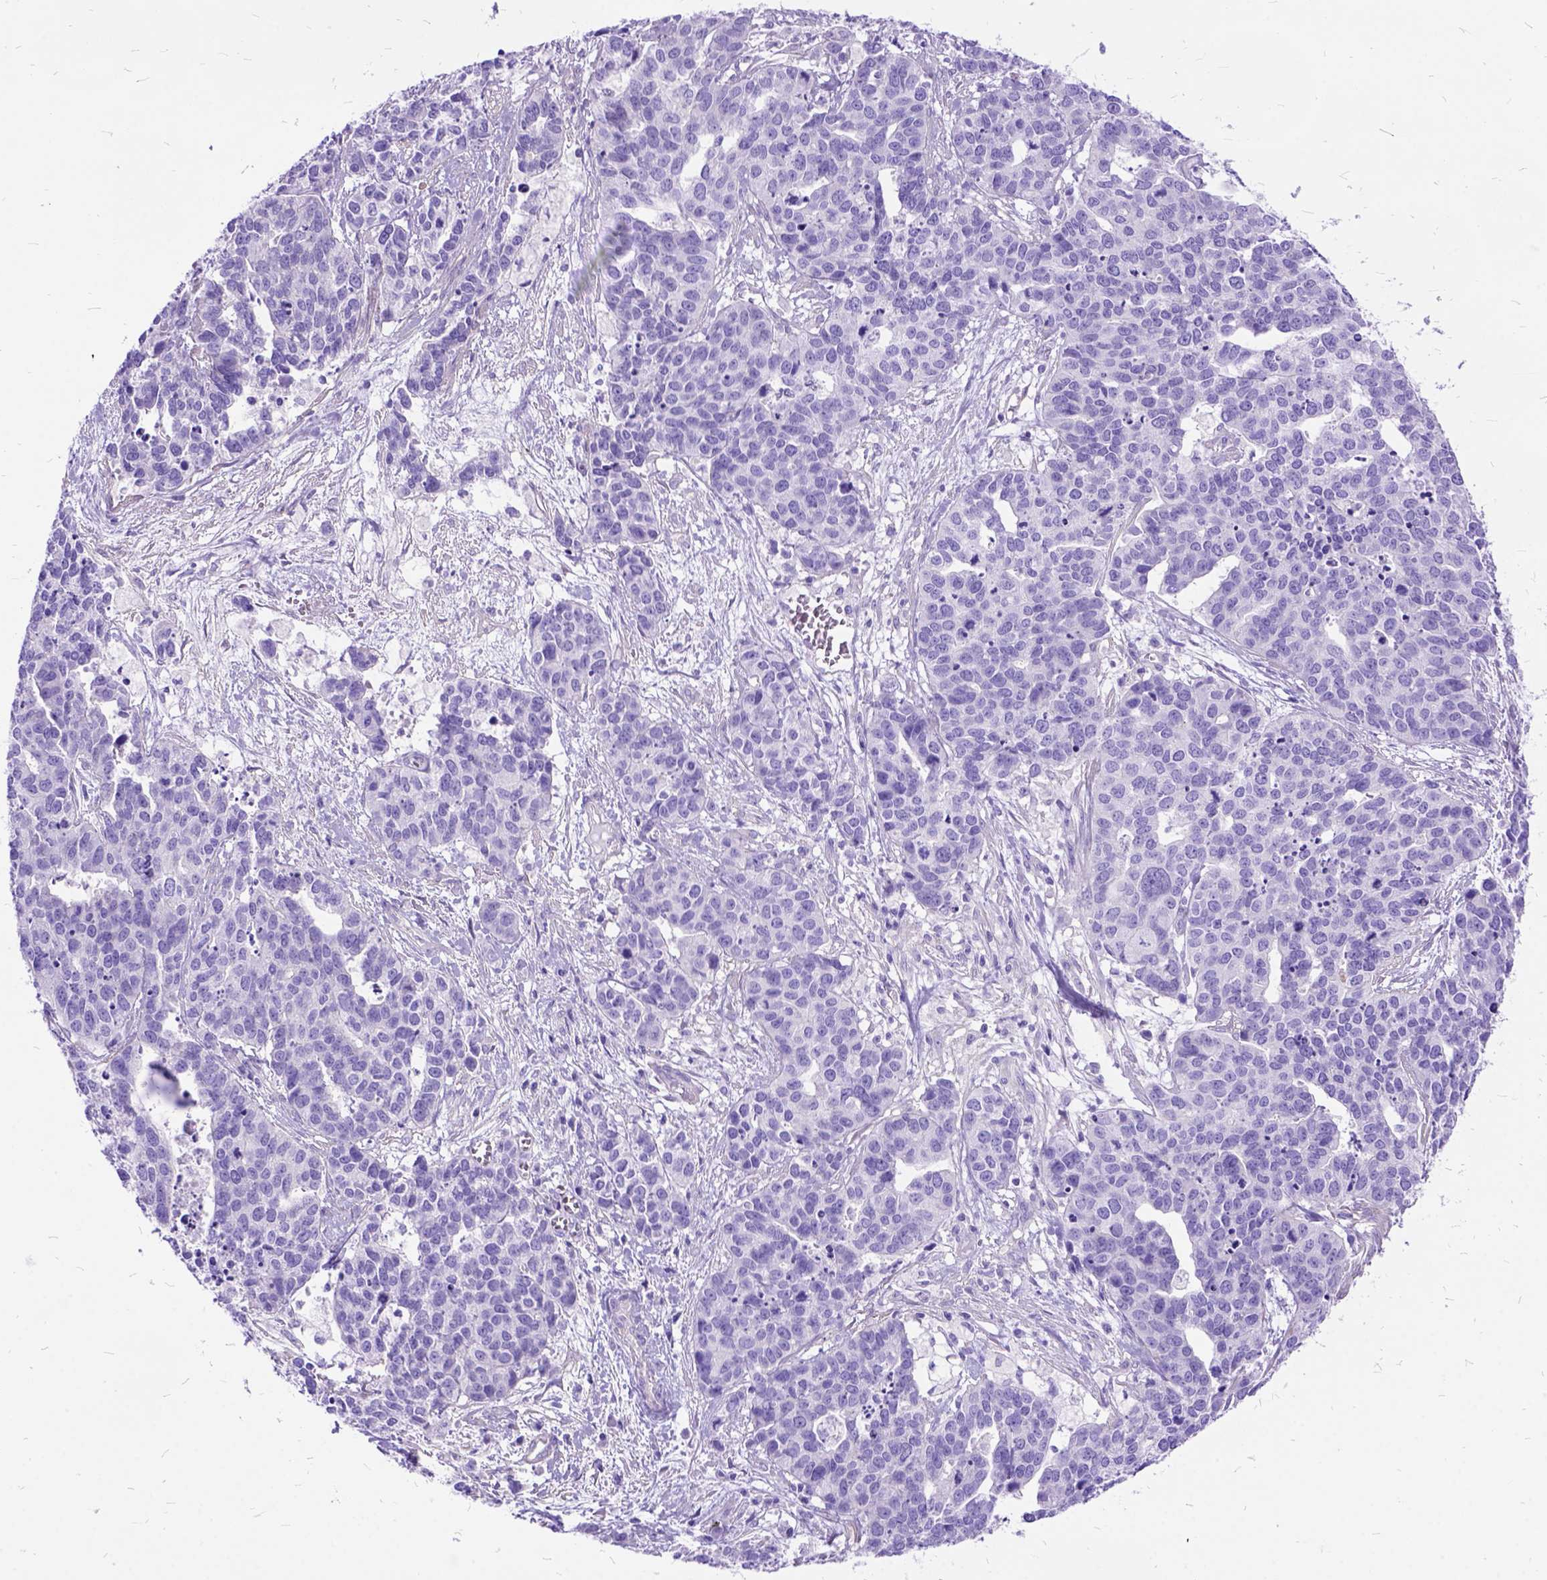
{"staining": {"intensity": "negative", "quantity": "none", "location": "none"}, "tissue": "ovarian cancer", "cell_type": "Tumor cells", "image_type": "cancer", "snomed": [{"axis": "morphology", "description": "Carcinoma, endometroid"}, {"axis": "topography", "description": "Ovary"}], "caption": "Protein analysis of endometroid carcinoma (ovarian) demonstrates no significant staining in tumor cells.", "gene": "ARL9", "patient": {"sex": "female", "age": 65}}